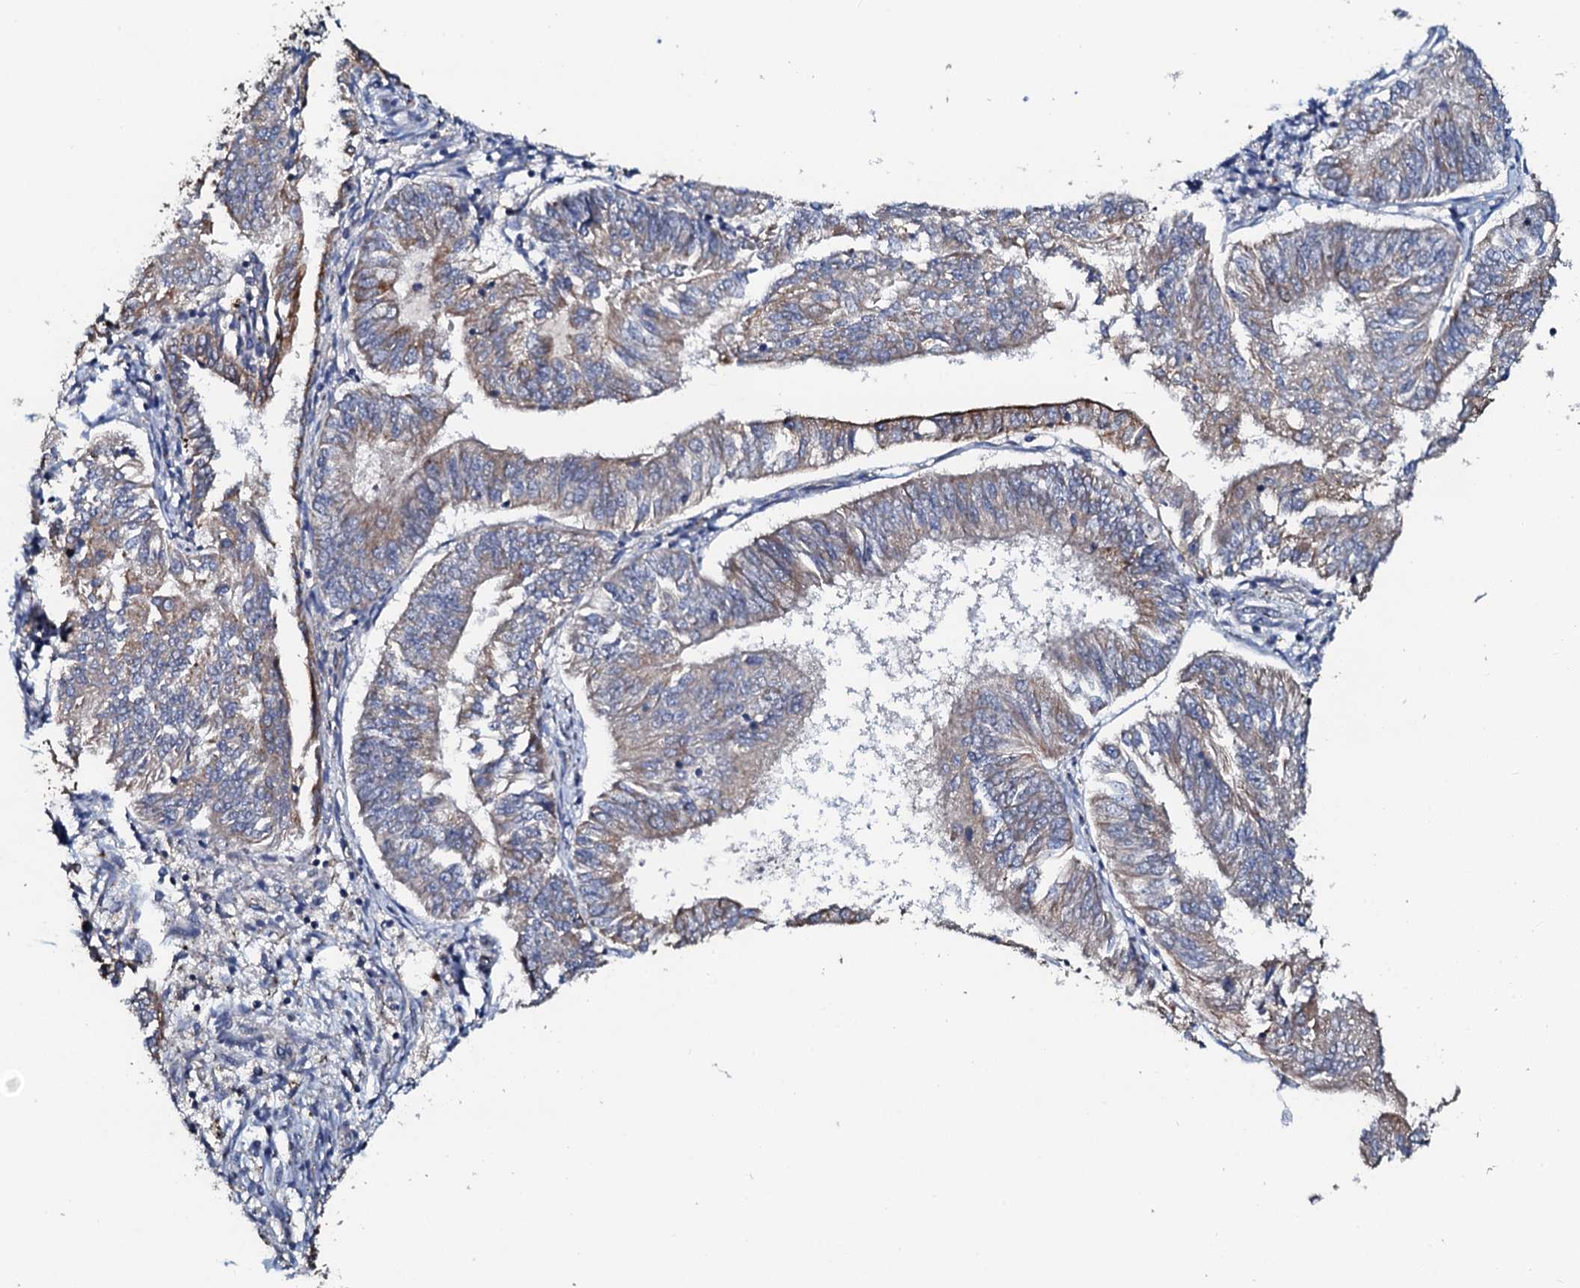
{"staining": {"intensity": "weak", "quantity": "25%-75%", "location": "cytoplasmic/membranous"}, "tissue": "endometrial cancer", "cell_type": "Tumor cells", "image_type": "cancer", "snomed": [{"axis": "morphology", "description": "Adenocarcinoma, NOS"}, {"axis": "topography", "description": "Endometrium"}], "caption": "Immunohistochemical staining of human endometrial cancer (adenocarcinoma) demonstrates low levels of weak cytoplasmic/membranous expression in about 25%-75% of tumor cells. The staining is performed using DAB (3,3'-diaminobenzidine) brown chromogen to label protein expression. The nuclei are counter-stained blue using hematoxylin.", "gene": "GLCE", "patient": {"sex": "female", "age": 58}}